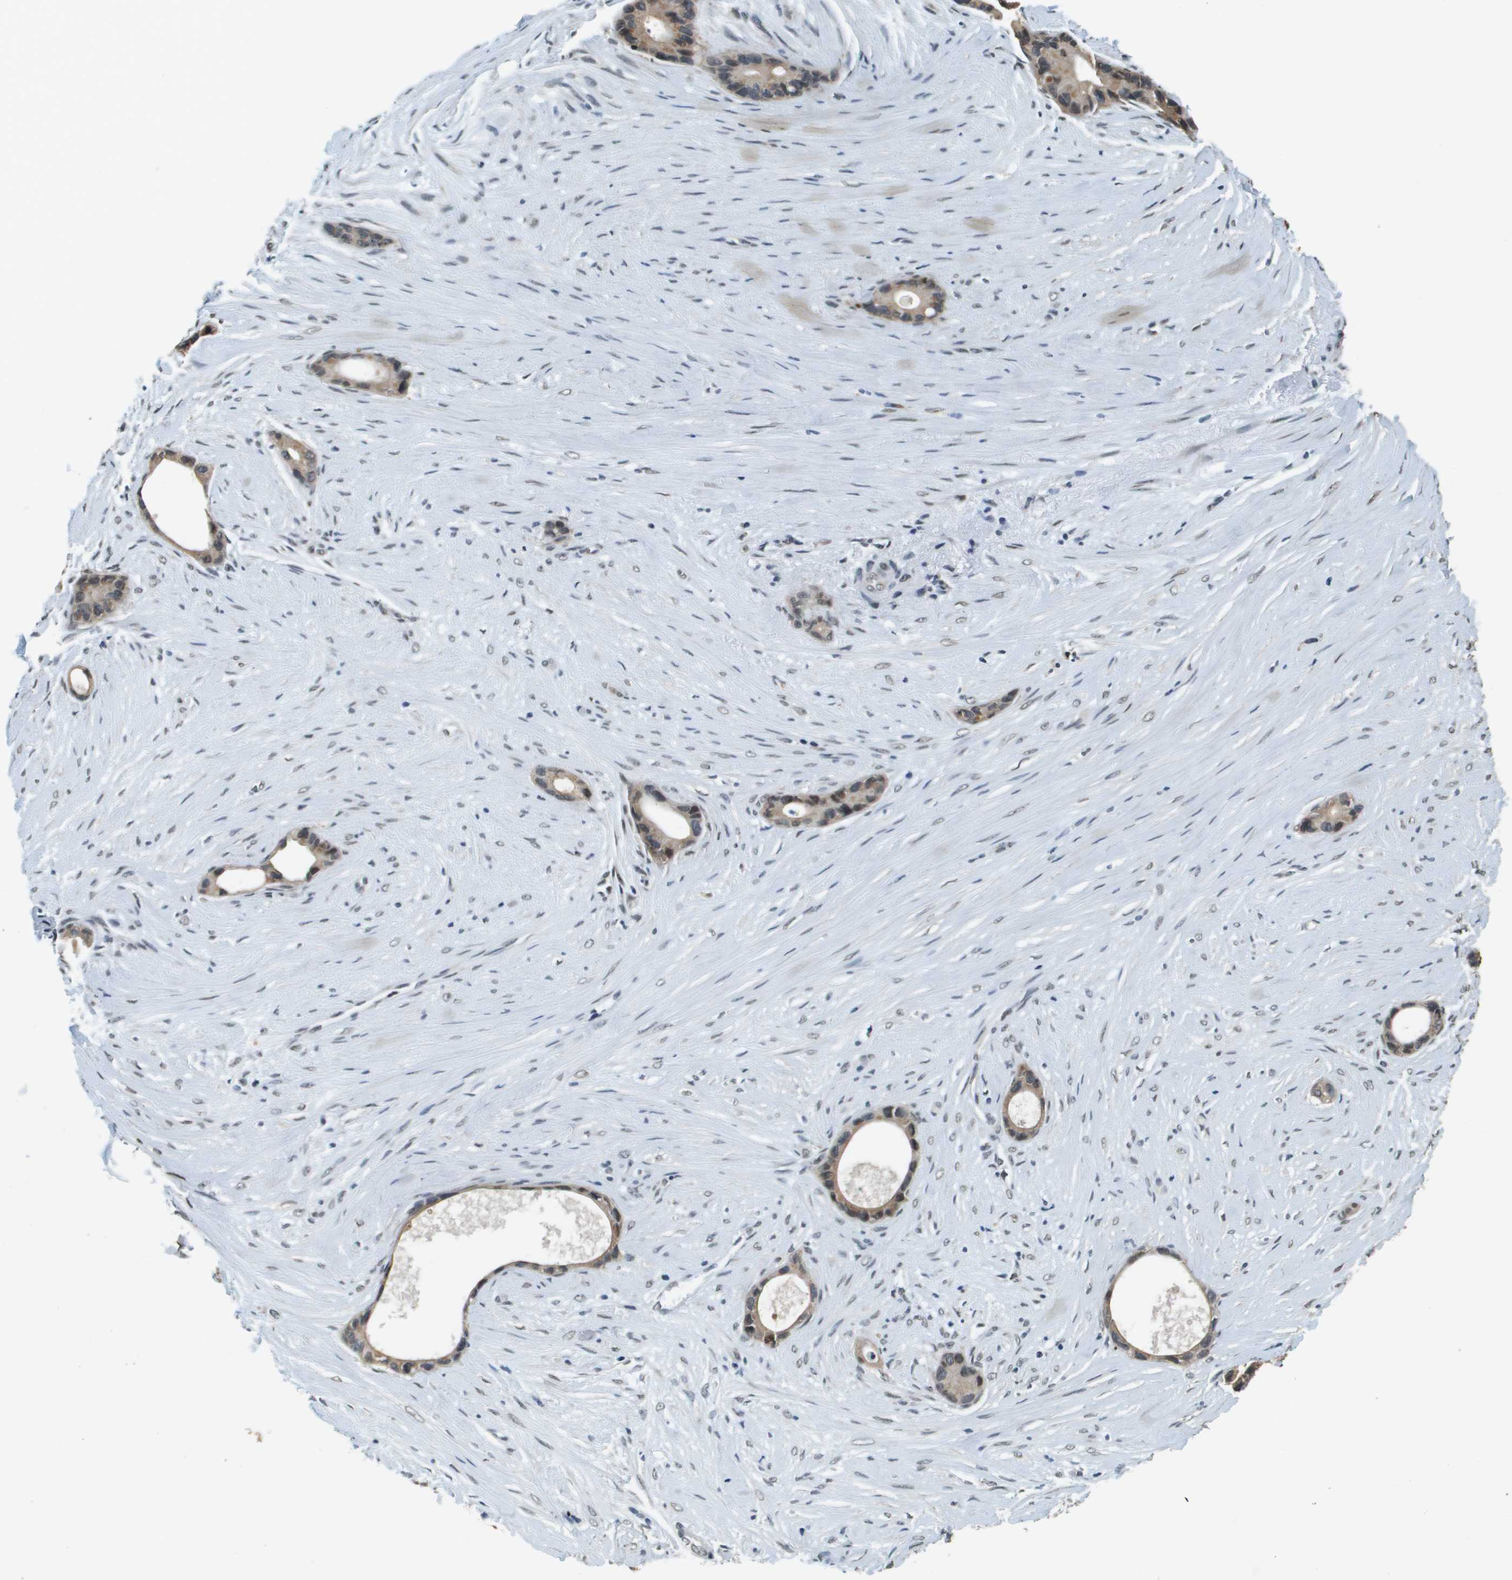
{"staining": {"intensity": "weak", "quantity": ">75%", "location": "cytoplasmic/membranous,nuclear"}, "tissue": "liver cancer", "cell_type": "Tumor cells", "image_type": "cancer", "snomed": [{"axis": "morphology", "description": "Cholangiocarcinoma"}, {"axis": "topography", "description": "Liver"}], "caption": "Immunohistochemistry micrograph of neoplastic tissue: human liver cancer (cholangiocarcinoma) stained using immunohistochemistry displays low levels of weak protein expression localized specifically in the cytoplasmic/membranous and nuclear of tumor cells, appearing as a cytoplasmic/membranous and nuclear brown color.", "gene": "FANCC", "patient": {"sex": "female", "age": 55}}